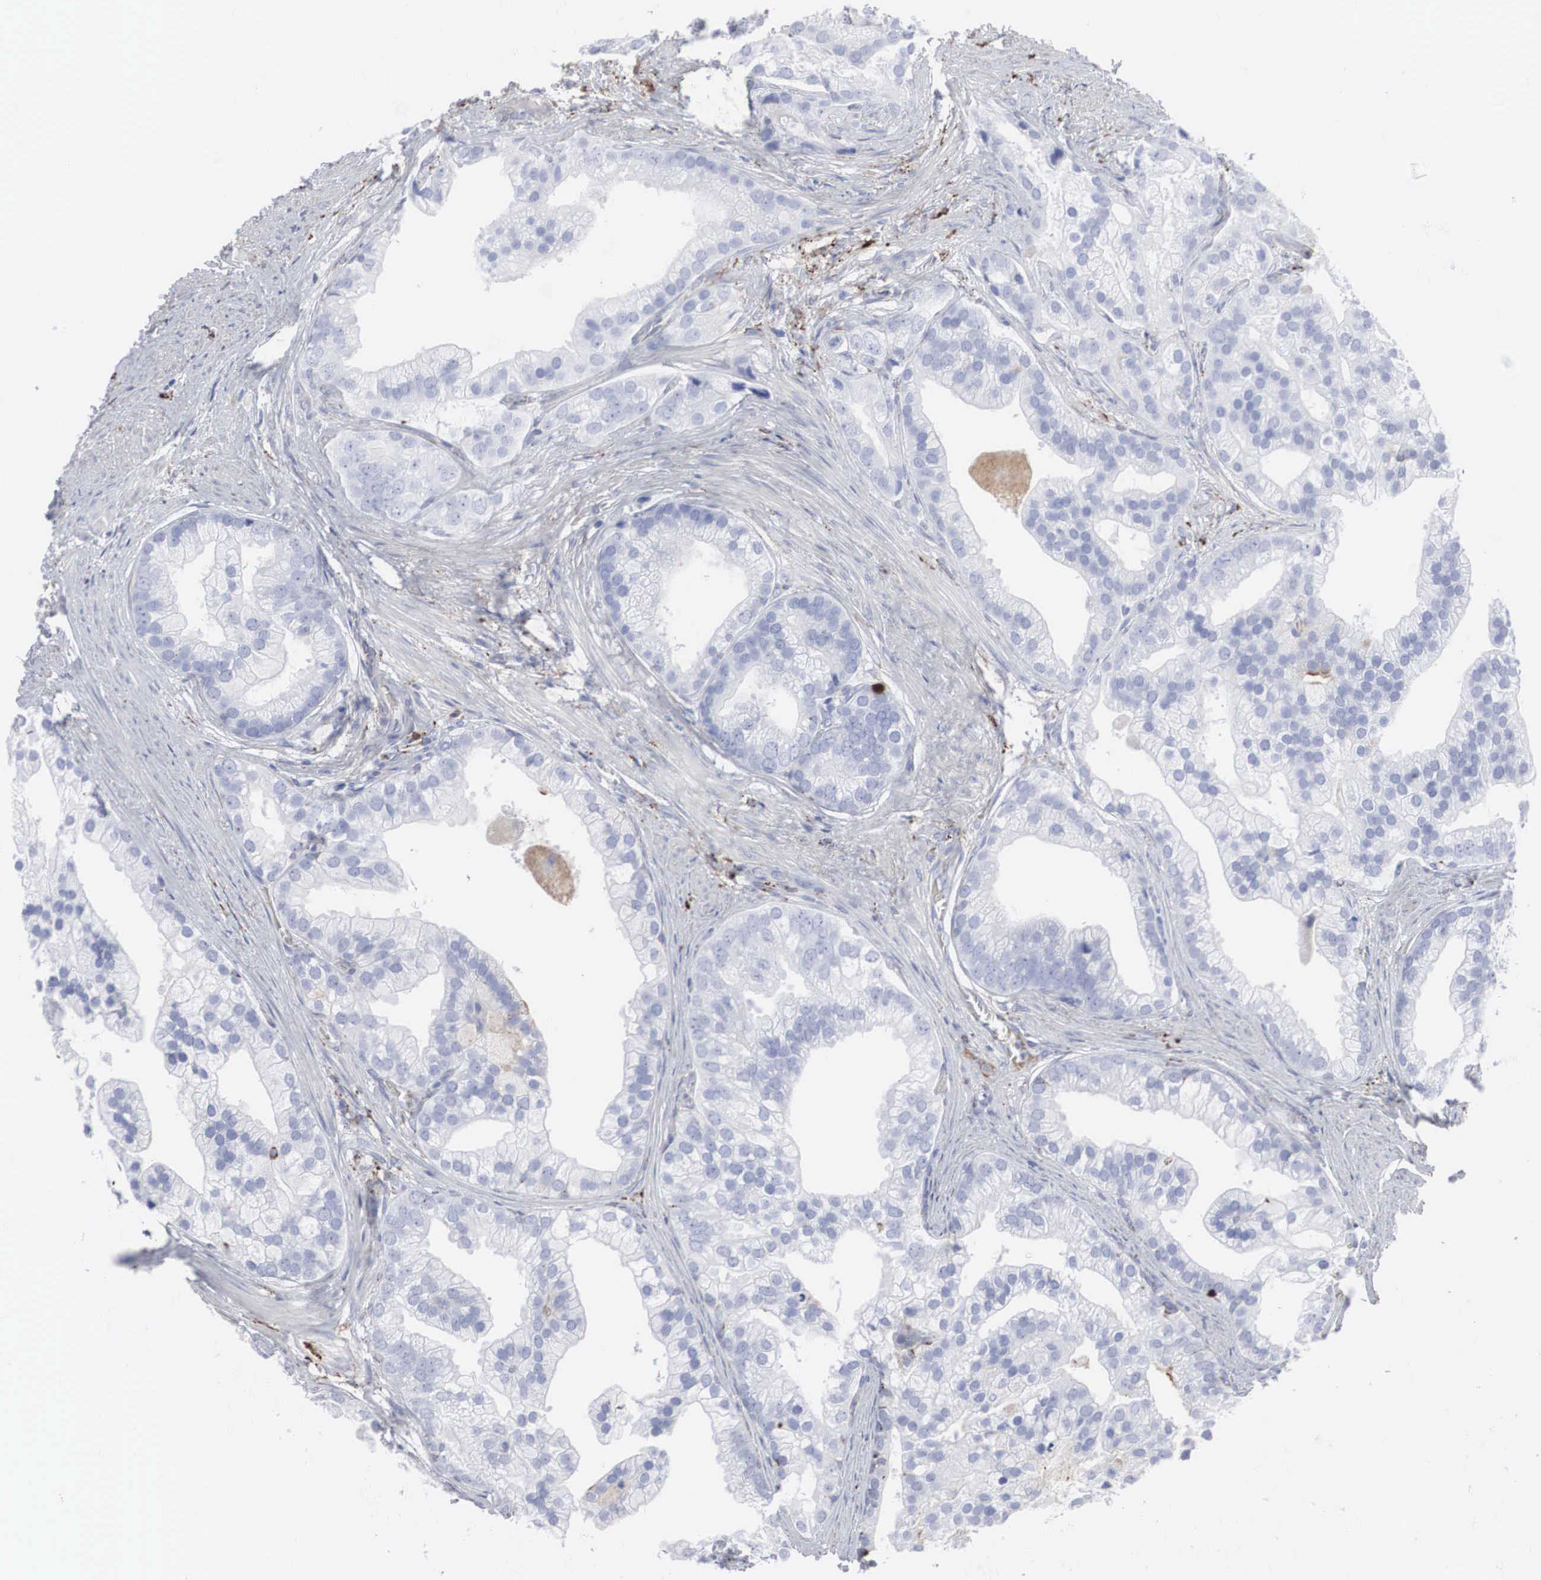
{"staining": {"intensity": "negative", "quantity": "none", "location": "none"}, "tissue": "prostate cancer", "cell_type": "Tumor cells", "image_type": "cancer", "snomed": [{"axis": "morphology", "description": "Adenocarcinoma, Medium grade"}, {"axis": "topography", "description": "Prostate"}], "caption": "Image shows no protein expression in tumor cells of prostate cancer tissue. (DAB IHC, high magnification).", "gene": "LGALS3BP", "patient": {"sex": "male", "age": 65}}